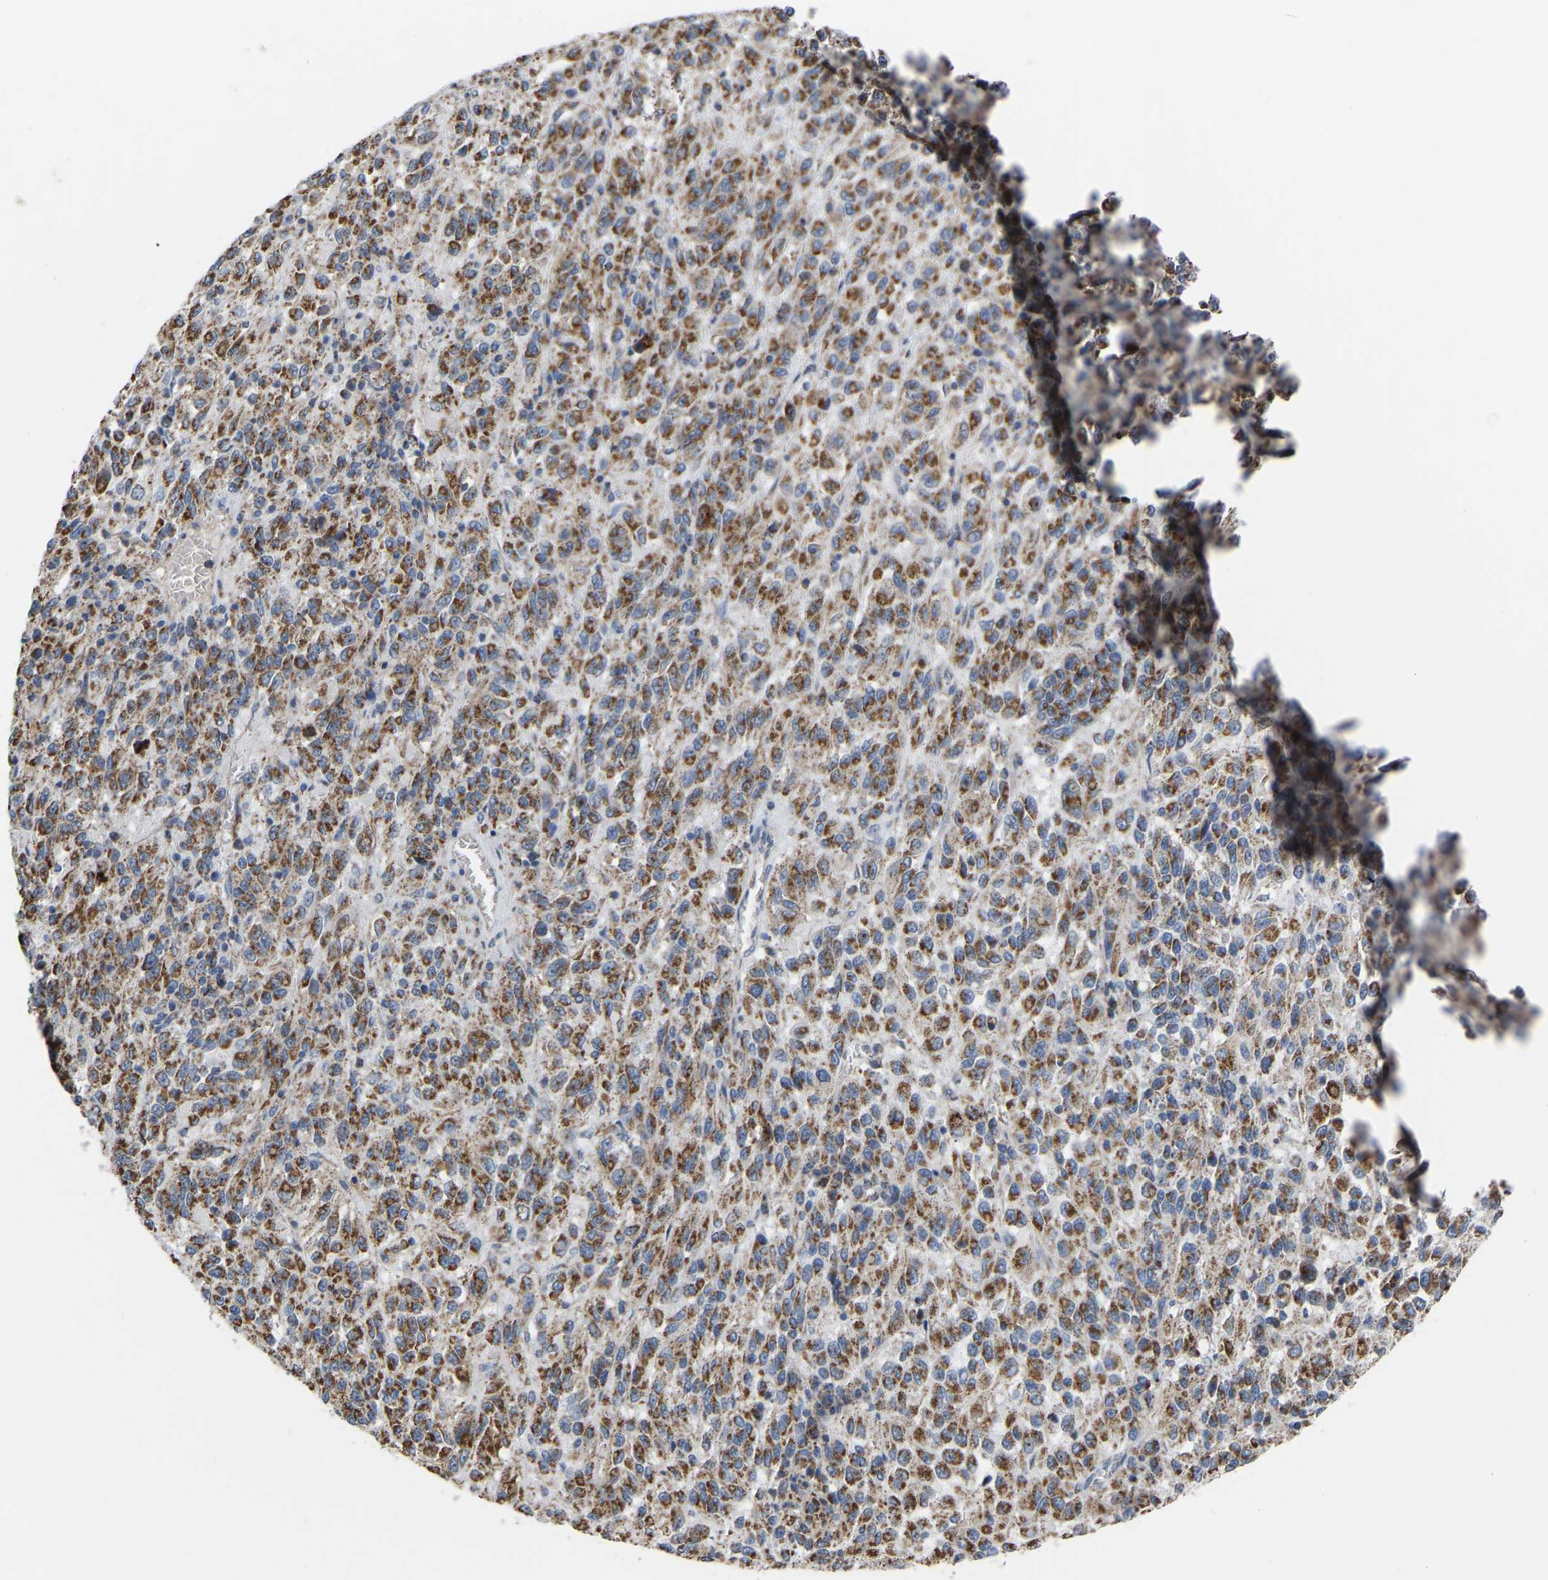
{"staining": {"intensity": "moderate", "quantity": ">75%", "location": "cytoplasmic/membranous"}, "tissue": "melanoma", "cell_type": "Tumor cells", "image_type": "cancer", "snomed": [{"axis": "morphology", "description": "Malignant melanoma, Metastatic site"}, {"axis": "topography", "description": "Lung"}], "caption": "DAB immunohistochemical staining of melanoma demonstrates moderate cytoplasmic/membranous protein expression in about >75% of tumor cells.", "gene": "BCL10", "patient": {"sex": "male", "age": 64}}